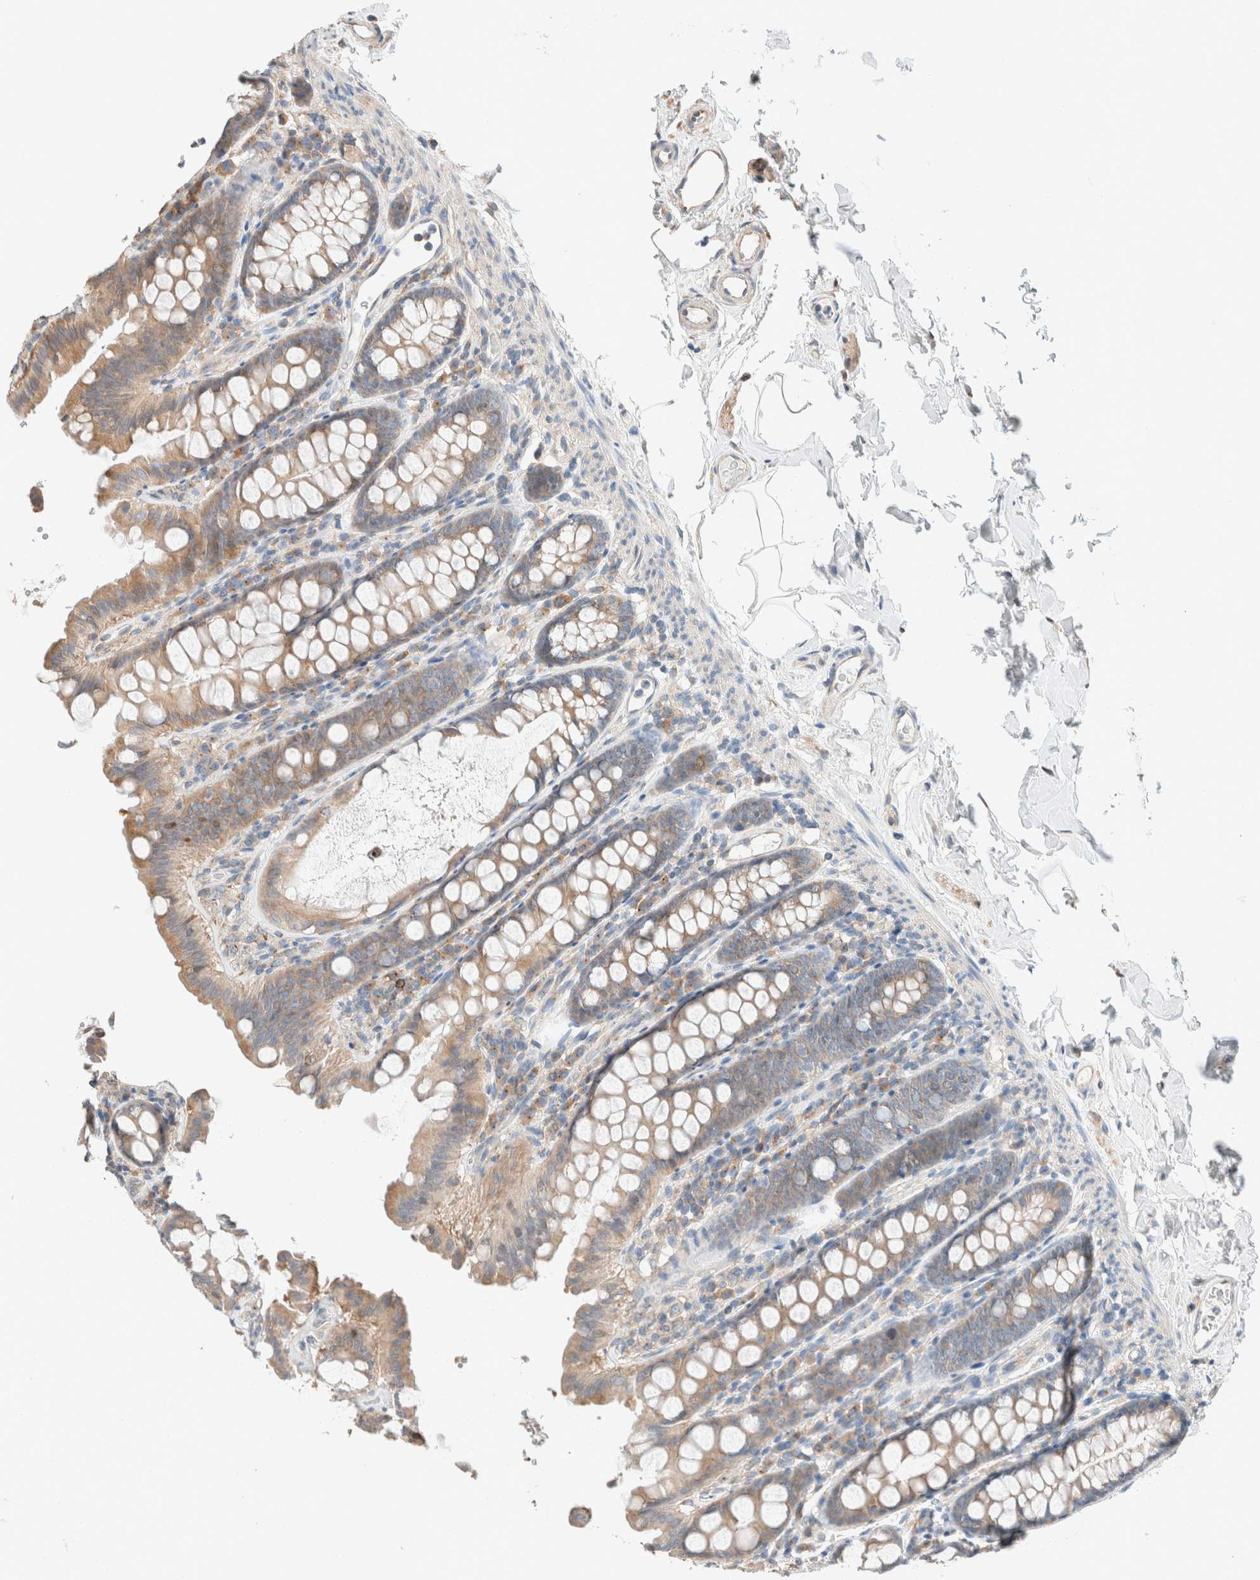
{"staining": {"intensity": "negative", "quantity": "none", "location": "none"}, "tissue": "colon", "cell_type": "Endothelial cells", "image_type": "normal", "snomed": [{"axis": "morphology", "description": "Normal tissue, NOS"}, {"axis": "topography", "description": "Colon"}, {"axis": "topography", "description": "Peripheral nerve tissue"}], "caption": "Immunohistochemical staining of benign colon demonstrates no significant positivity in endothelial cells.", "gene": "PCM1", "patient": {"sex": "female", "age": 61}}